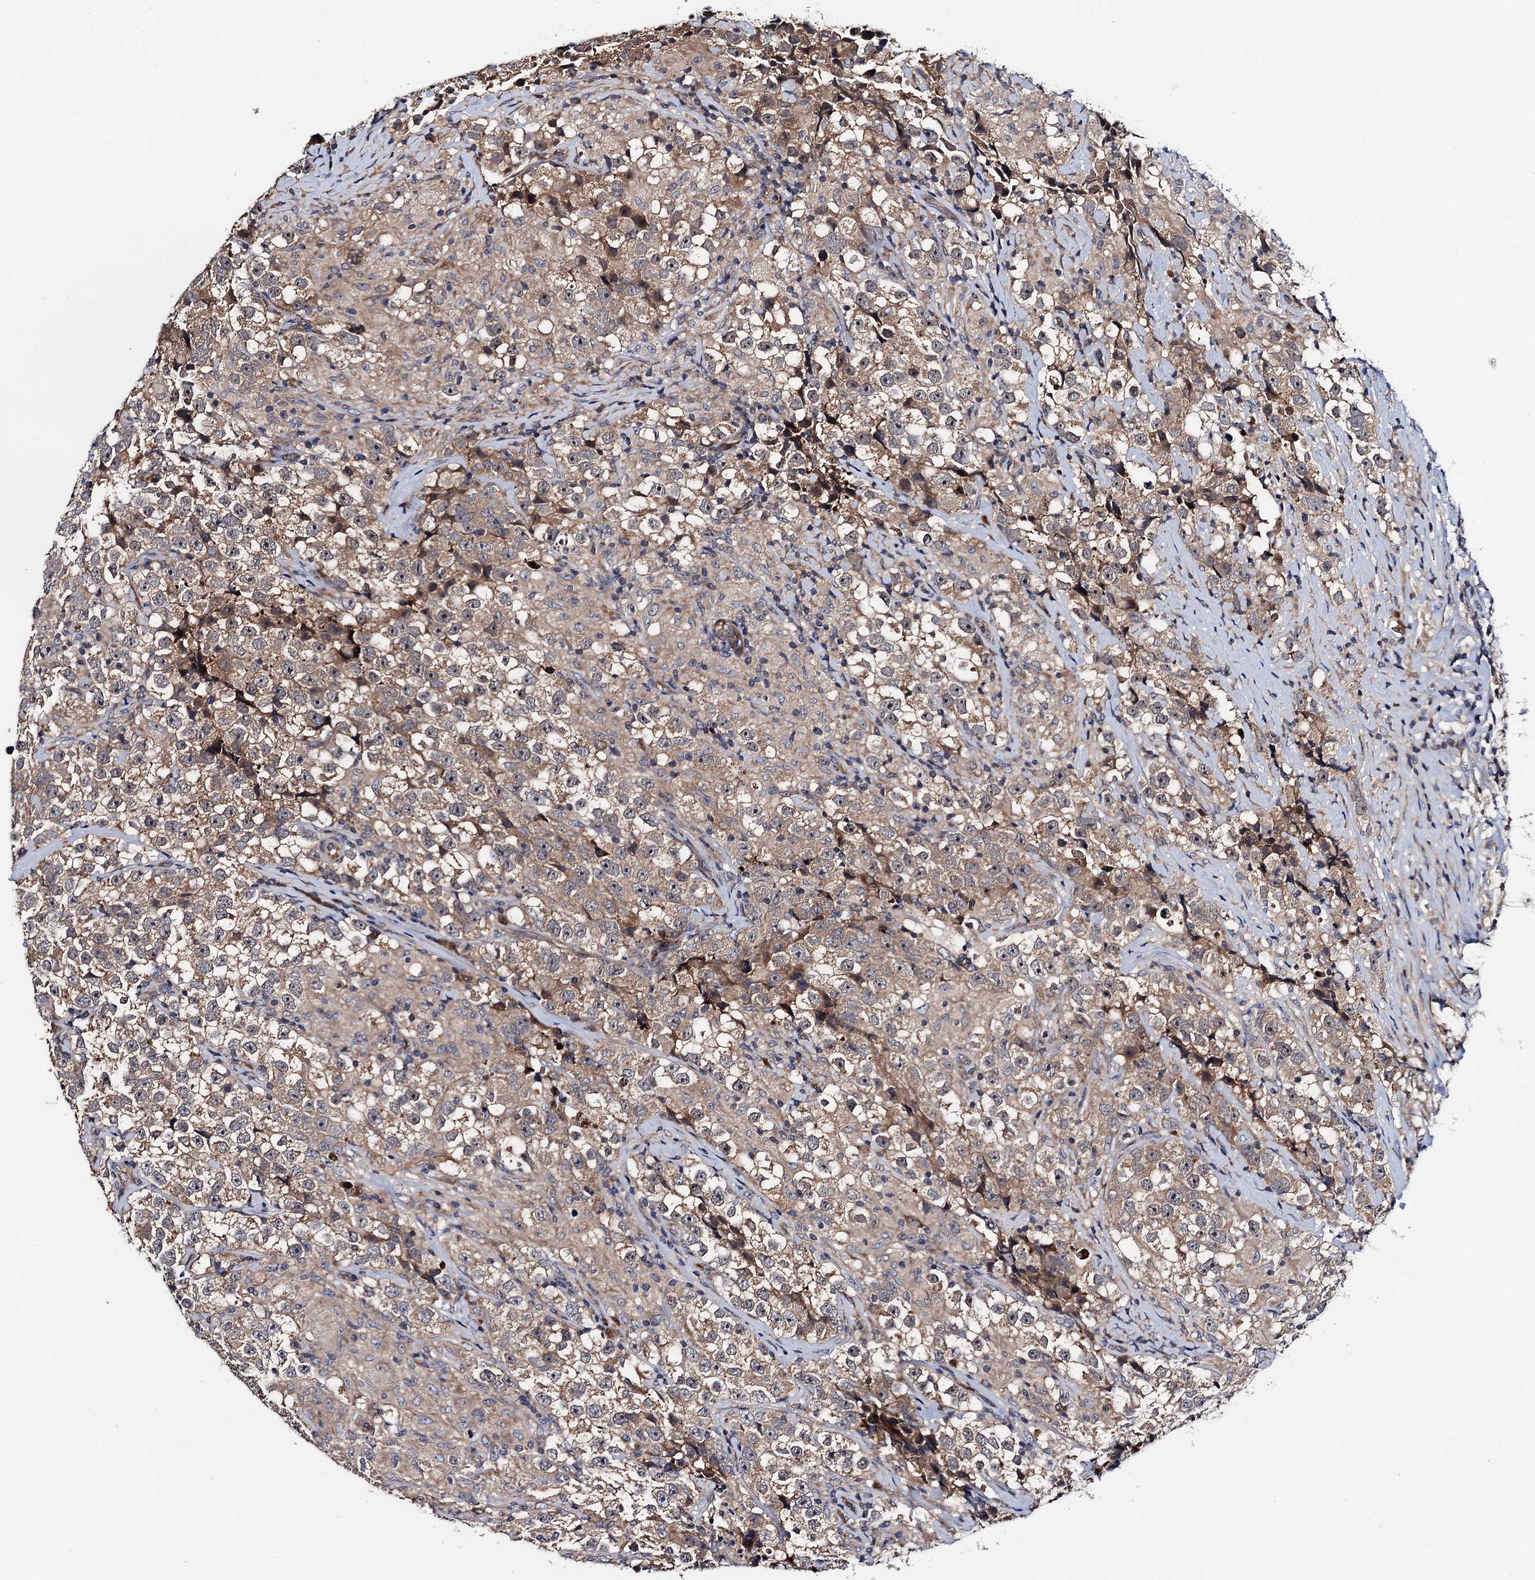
{"staining": {"intensity": "weak", "quantity": ">75%", "location": "cytoplasmic/membranous"}, "tissue": "testis cancer", "cell_type": "Tumor cells", "image_type": "cancer", "snomed": [{"axis": "morphology", "description": "Seminoma, NOS"}, {"axis": "topography", "description": "Testis"}], "caption": "An immunohistochemistry (IHC) micrograph of neoplastic tissue is shown. Protein staining in brown labels weak cytoplasmic/membranous positivity in seminoma (testis) within tumor cells. (IHC, brightfield microscopy, high magnification).", "gene": "TRMT112", "patient": {"sex": "male", "age": 46}}